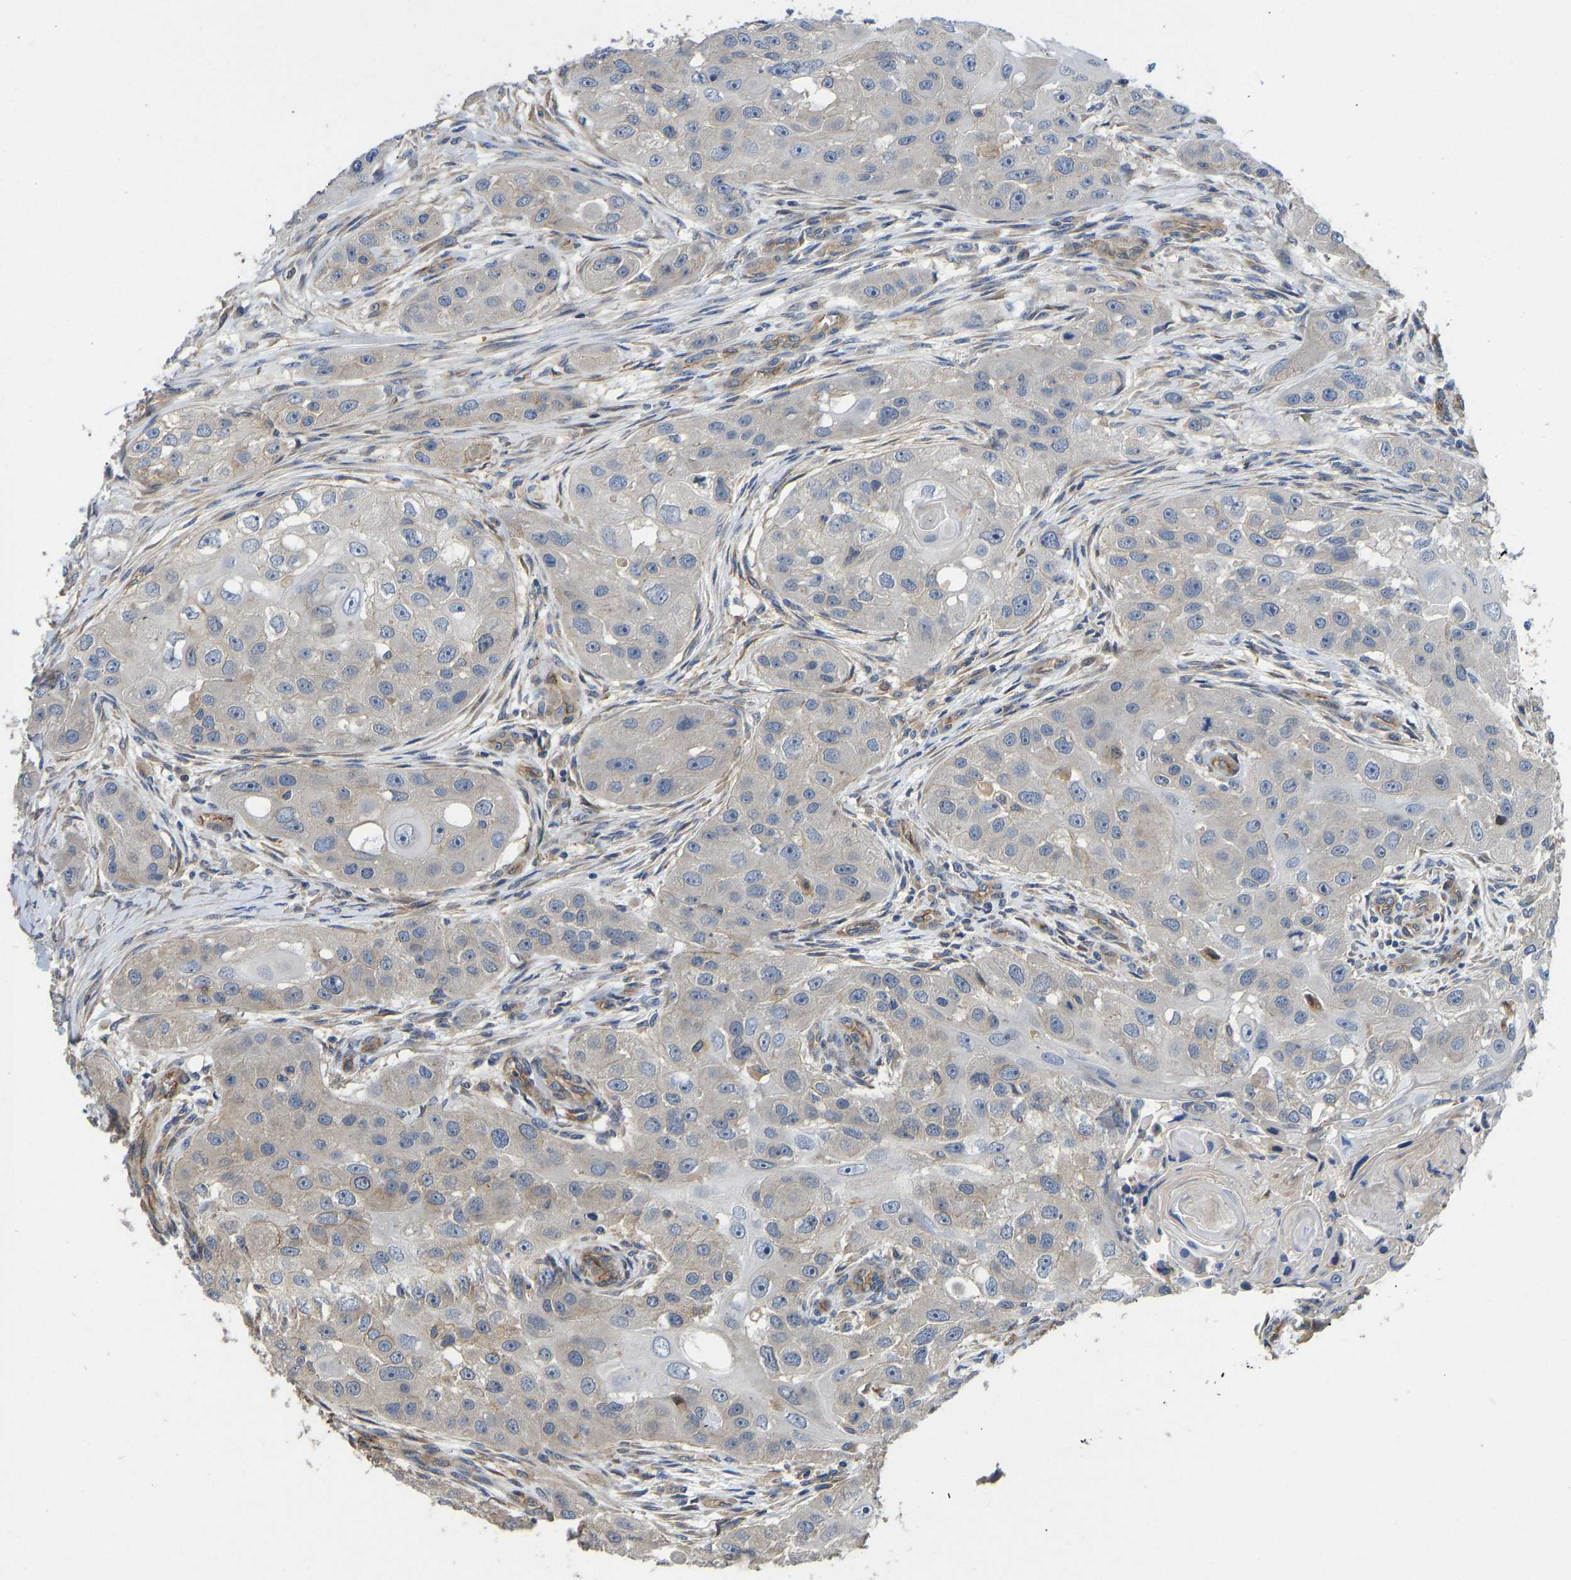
{"staining": {"intensity": "negative", "quantity": "none", "location": "none"}, "tissue": "head and neck cancer", "cell_type": "Tumor cells", "image_type": "cancer", "snomed": [{"axis": "morphology", "description": "Normal tissue, NOS"}, {"axis": "morphology", "description": "Squamous cell carcinoma, NOS"}, {"axis": "topography", "description": "Skeletal muscle"}, {"axis": "topography", "description": "Head-Neck"}], "caption": "Immunohistochemical staining of human squamous cell carcinoma (head and neck) demonstrates no significant expression in tumor cells.", "gene": "ELMO2", "patient": {"sex": "male", "age": 51}}